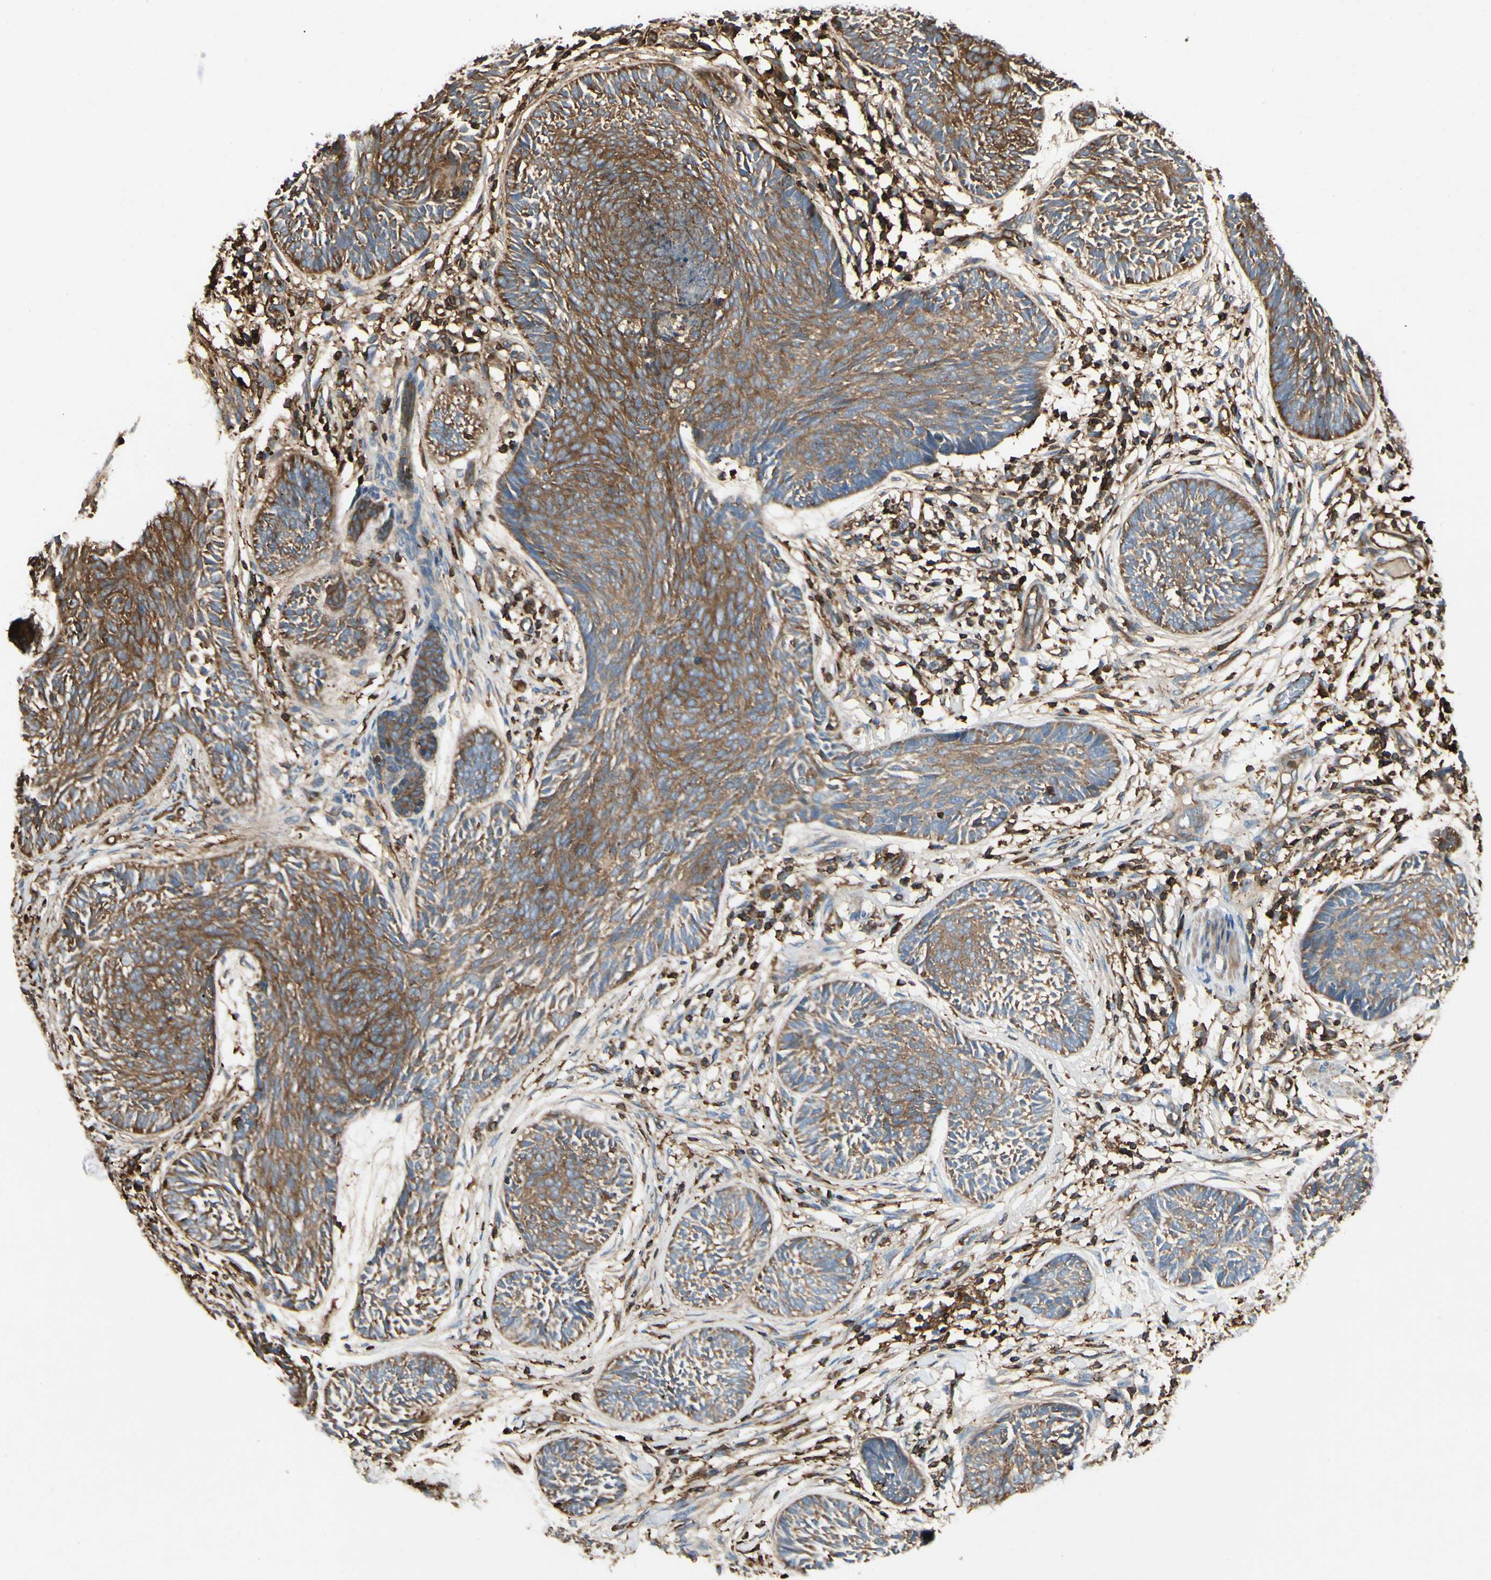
{"staining": {"intensity": "moderate", "quantity": ">75%", "location": "cytoplasmic/membranous"}, "tissue": "skin cancer", "cell_type": "Tumor cells", "image_type": "cancer", "snomed": [{"axis": "morphology", "description": "Papilloma, NOS"}, {"axis": "morphology", "description": "Basal cell carcinoma"}, {"axis": "topography", "description": "Skin"}], "caption": "Tumor cells exhibit medium levels of moderate cytoplasmic/membranous expression in approximately >75% of cells in human skin basal cell carcinoma.", "gene": "ARPC2", "patient": {"sex": "male", "age": 87}}